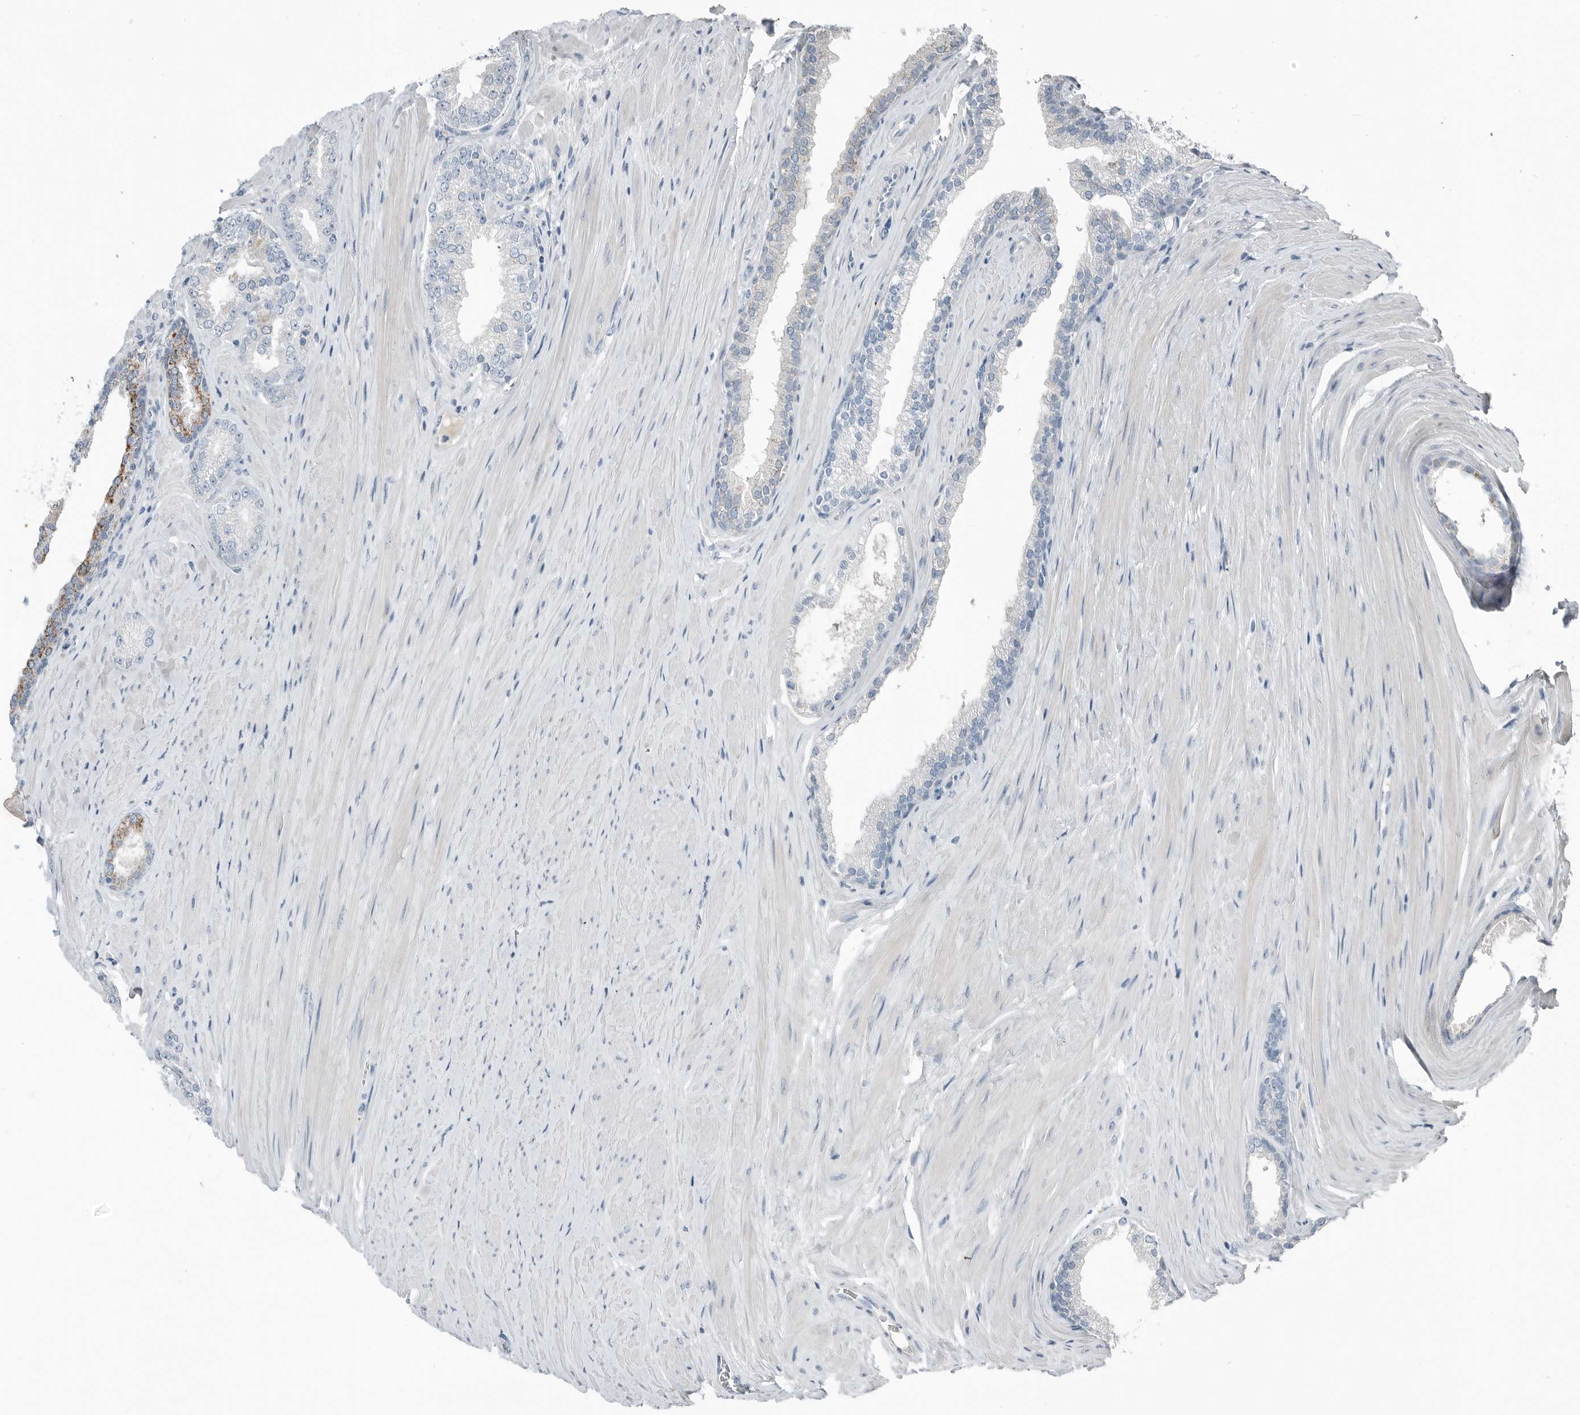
{"staining": {"intensity": "negative", "quantity": "none", "location": "none"}, "tissue": "prostate cancer", "cell_type": "Tumor cells", "image_type": "cancer", "snomed": [{"axis": "morphology", "description": "Adenocarcinoma, Low grade"}, {"axis": "topography", "description": "Prostate"}], "caption": "Prostate low-grade adenocarcinoma was stained to show a protein in brown. There is no significant positivity in tumor cells. (DAB immunohistochemistry (IHC) visualized using brightfield microscopy, high magnification).", "gene": "SERPINB7", "patient": {"sex": "male", "age": 62}}